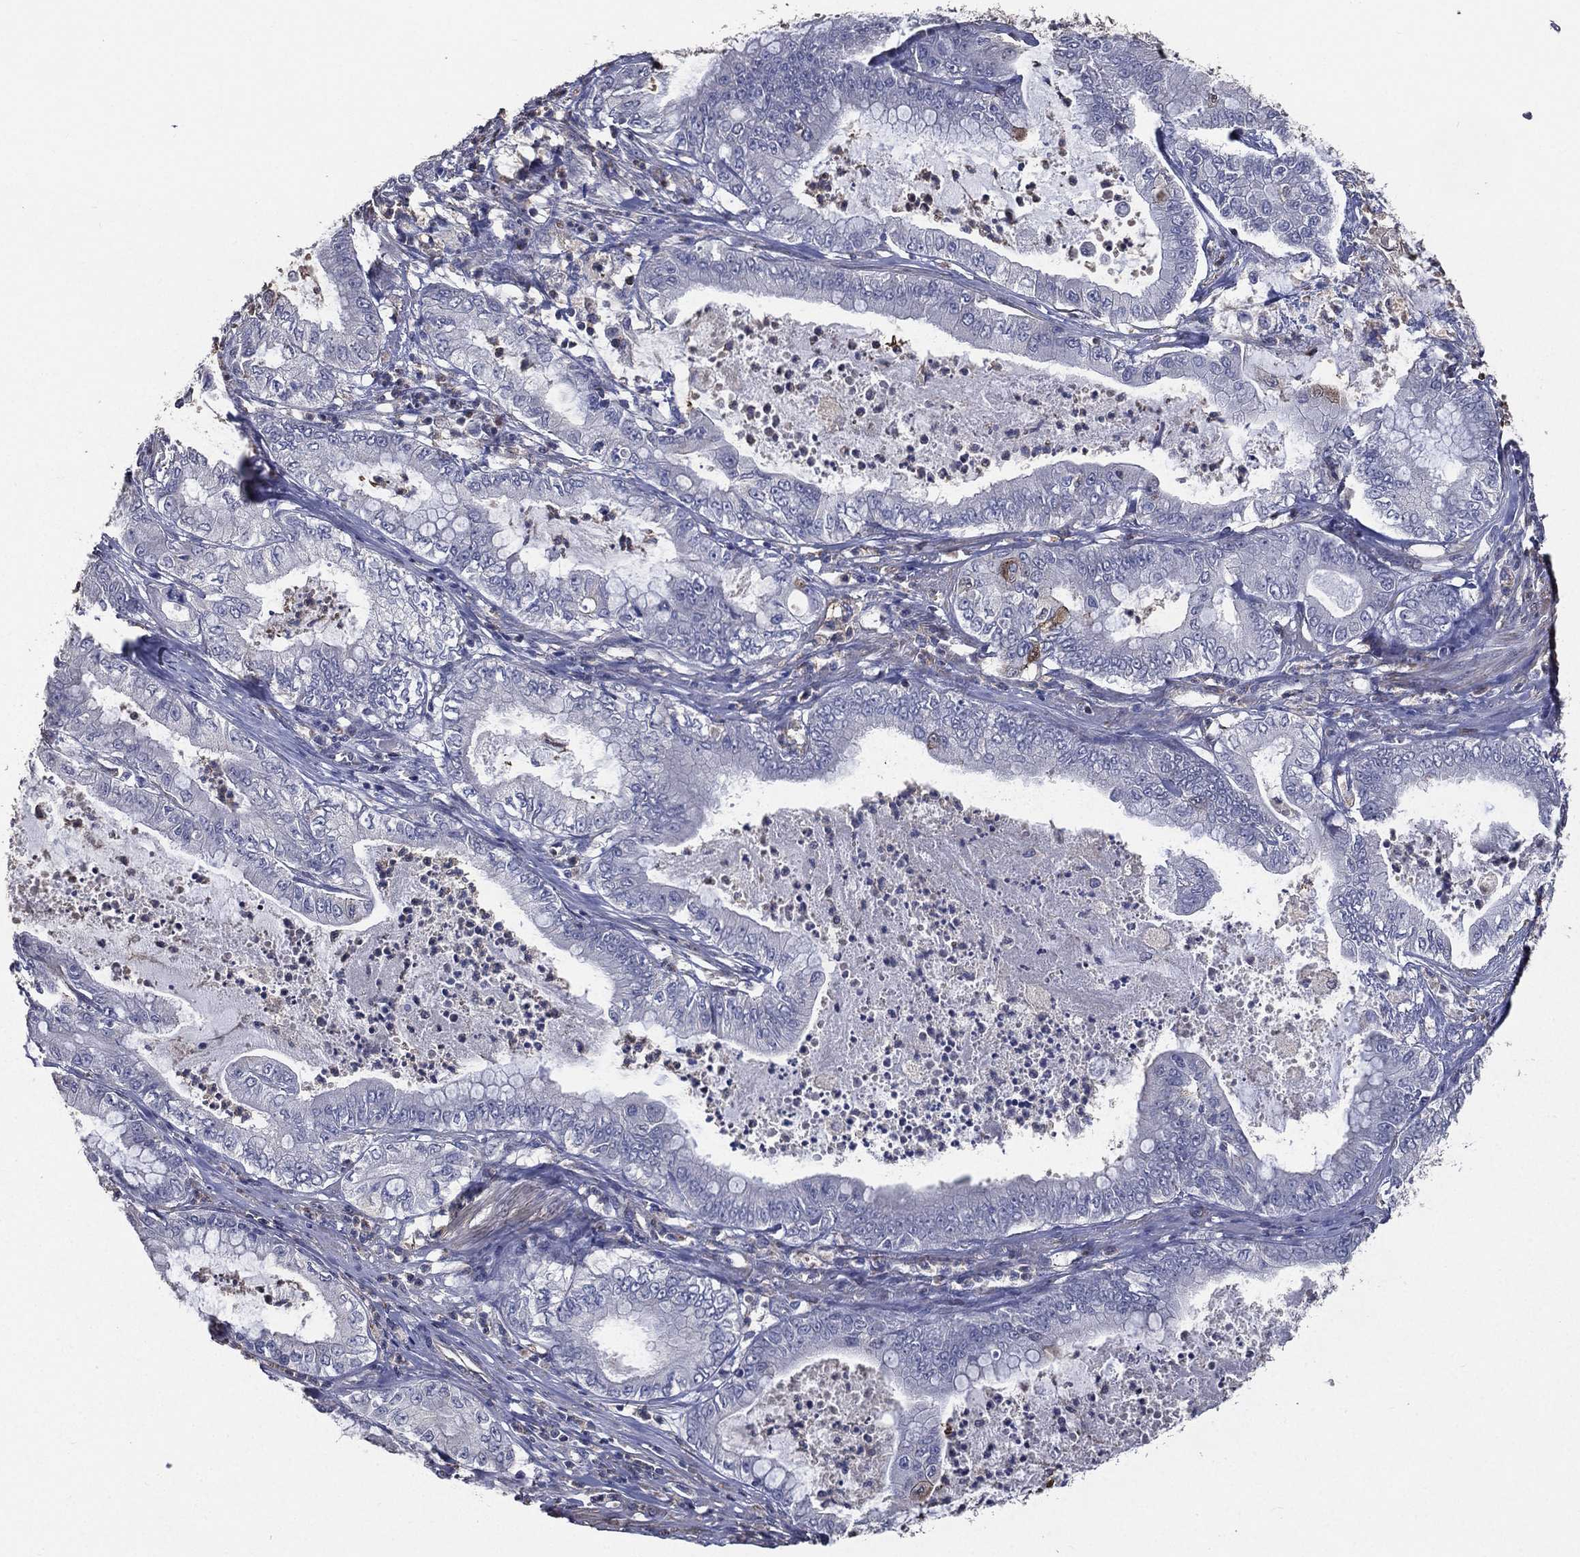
{"staining": {"intensity": "negative", "quantity": "none", "location": "none"}, "tissue": "pancreatic cancer", "cell_type": "Tumor cells", "image_type": "cancer", "snomed": [{"axis": "morphology", "description": "Adenocarcinoma, NOS"}, {"axis": "topography", "description": "Pancreas"}], "caption": "An image of human pancreatic cancer (adenocarcinoma) is negative for staining in tumor cells.", "gene": "SERPINB2", "patient": {"sex": "male", "age": 71}}